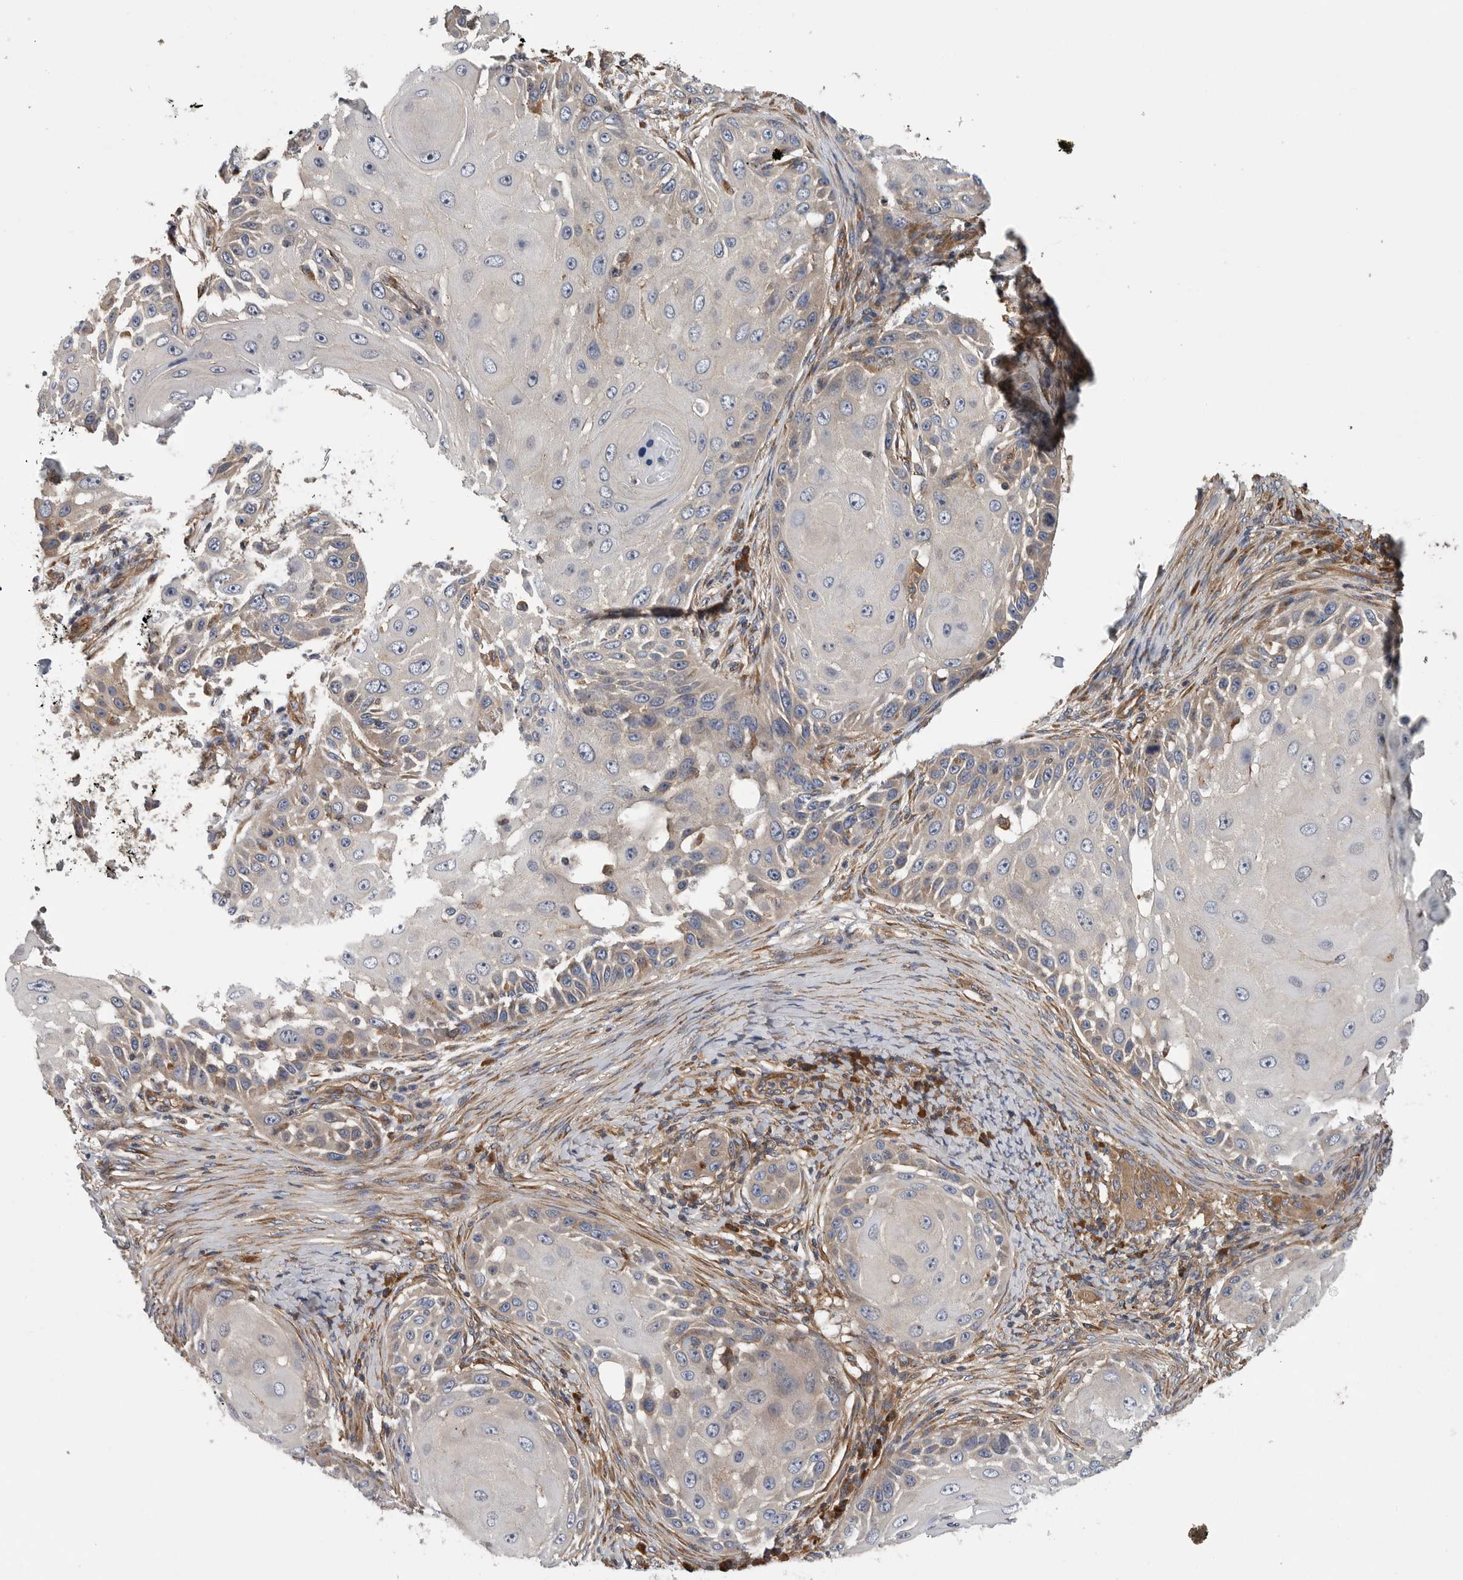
{"staining": {"intensity": "weak", "quantity": "<25%", "location": "cytoplasmic/membranous"}, "tissue": "skin cancer", "cell_type": "Tumor cells", "image_type": "cancer", "snomed": [{"axis": "morphology", "description": "Squamous cell carcinoma, NOS"}, {"axis": "topography", "description": "Skin"}], "caption": "The photomicrograph shows no staining of tumor cells in skin cancer.", "gene": "OXR1", "patient": {"sex": "female", "age": 44}}